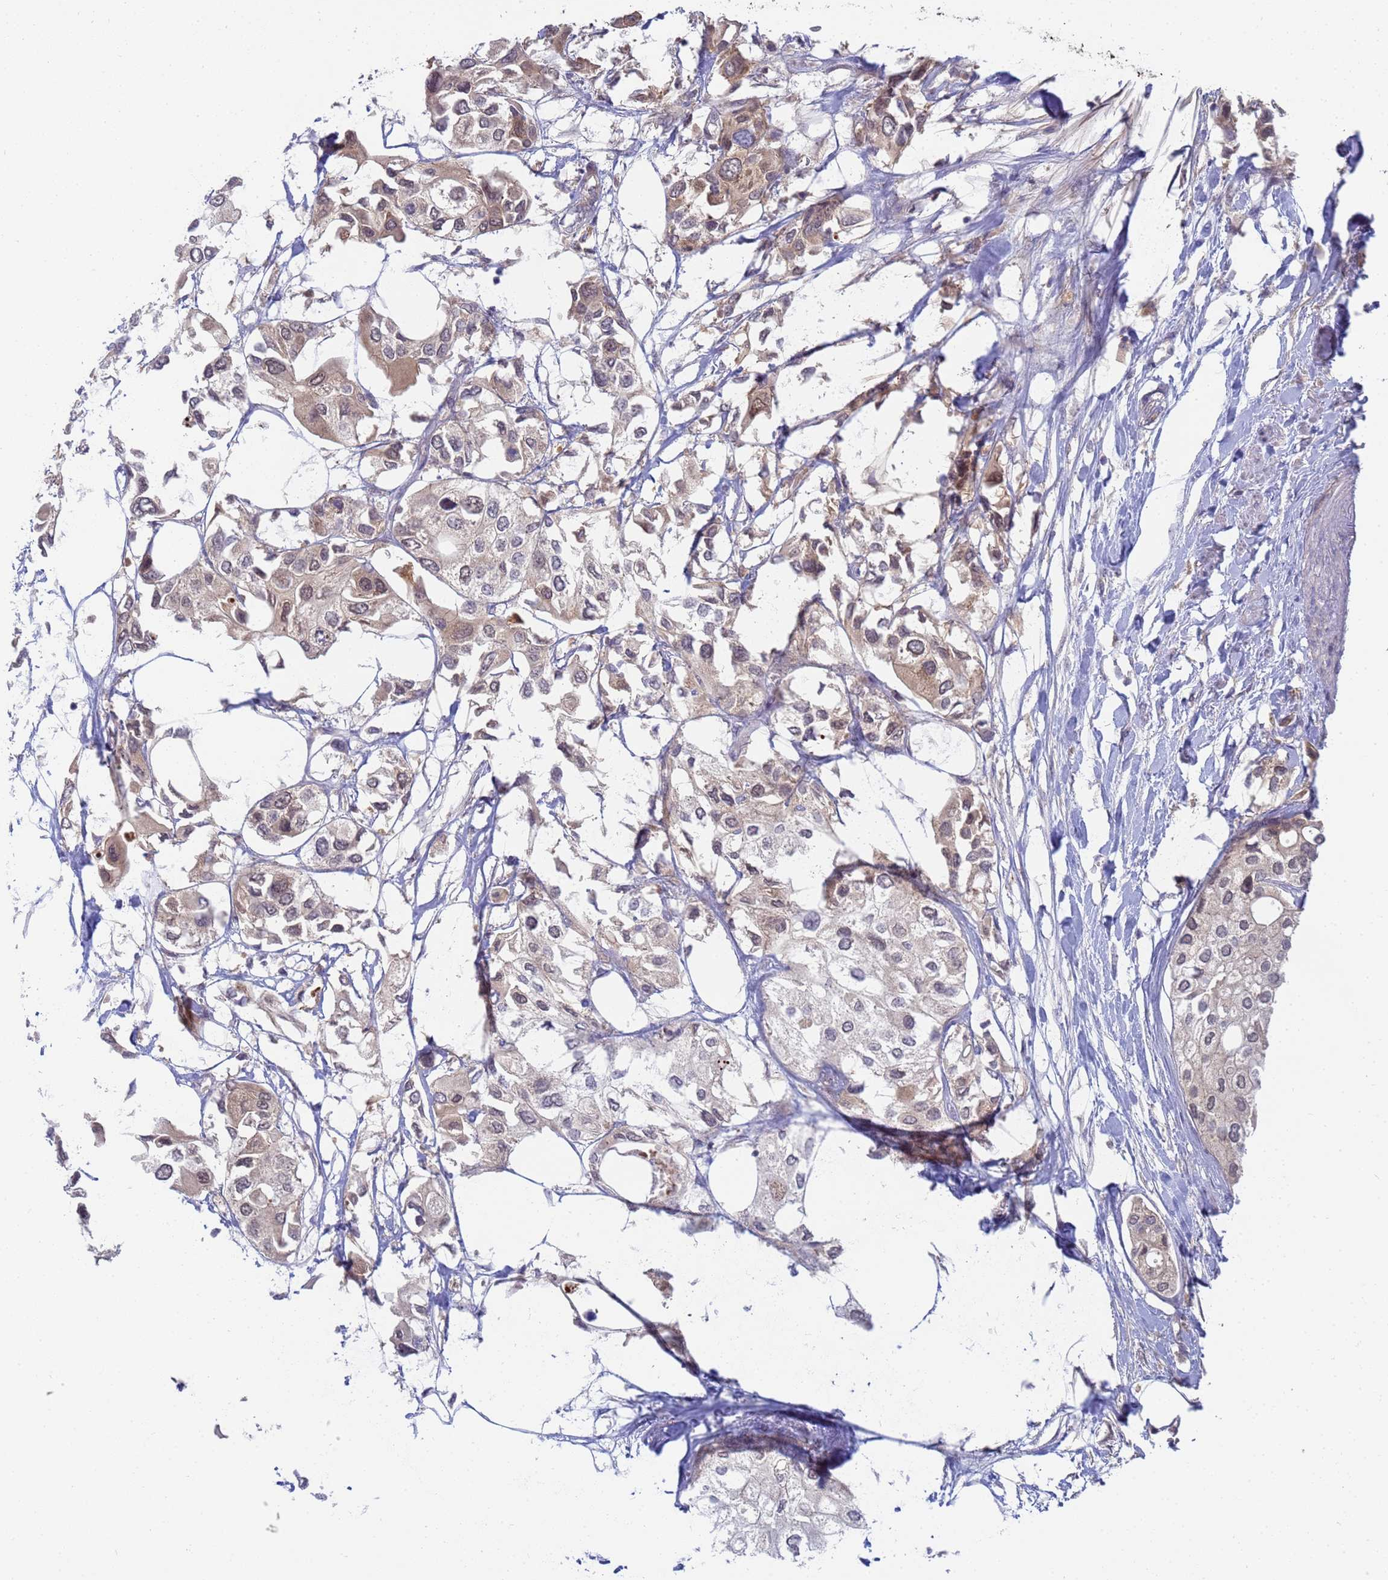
{"staining": {"intensity": "weak", "quantity": "25%-75%", "location": "cytoplasmic/membranous"}, "tissue": "urothelial cancer", "cell_type": "Tumor cells", "image_type": "cancer", "snomed": [{"axis": "morphology", "description": "Urothelial carcinoma, High grade"}, {"axis": "topography", "description": "Urinary bladder"}], "caption": "High-magnification brightfield microscopy of urothelial cancer stained with DAB (brown) and counterstained with hematoxylin (blue). tumor cells exhibit weak cytoplasmic/membranous positivity is present in about25%-75% of cells.", "gene": "SHARPIN", "patient": {"sex": "male", "age": 64}}